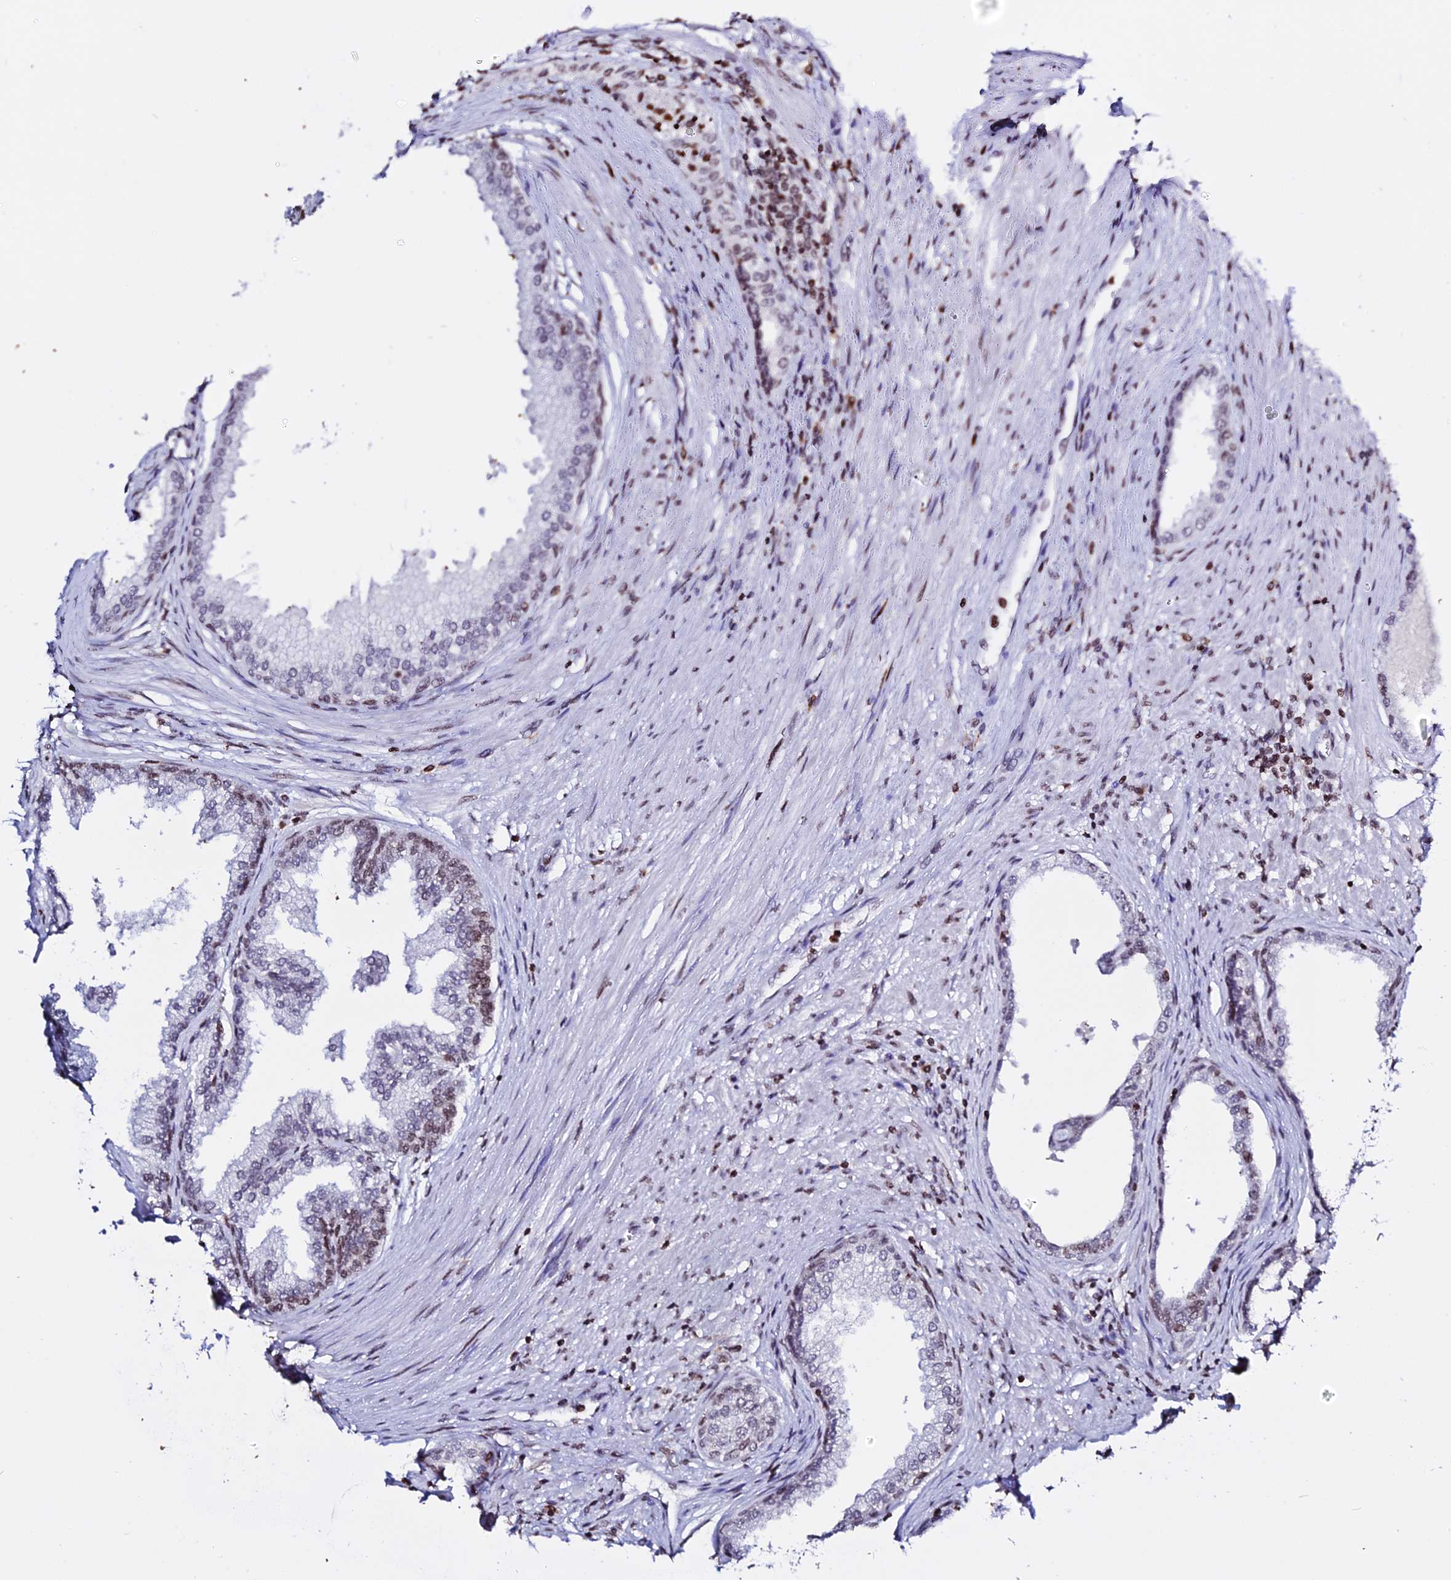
{"staining": {"intensity": "moderate", "quantity": "<25%", "location": "nuclear"}, "tissue": "prostate", "cell_type": "Glandular cells", "image_type": "normal", "snomed": [{"axis": "morphology", "description": "Normal tissue, NOS"}, {"axis": "topography", "description": "Prostate"}], "caption": "A histopathology image of prostate stained for a protein reveals moderate nuclear brown staining in glandular cells.", "gene": "ENSG00000282988", "patient": {"sex": "male", "age": 76}}